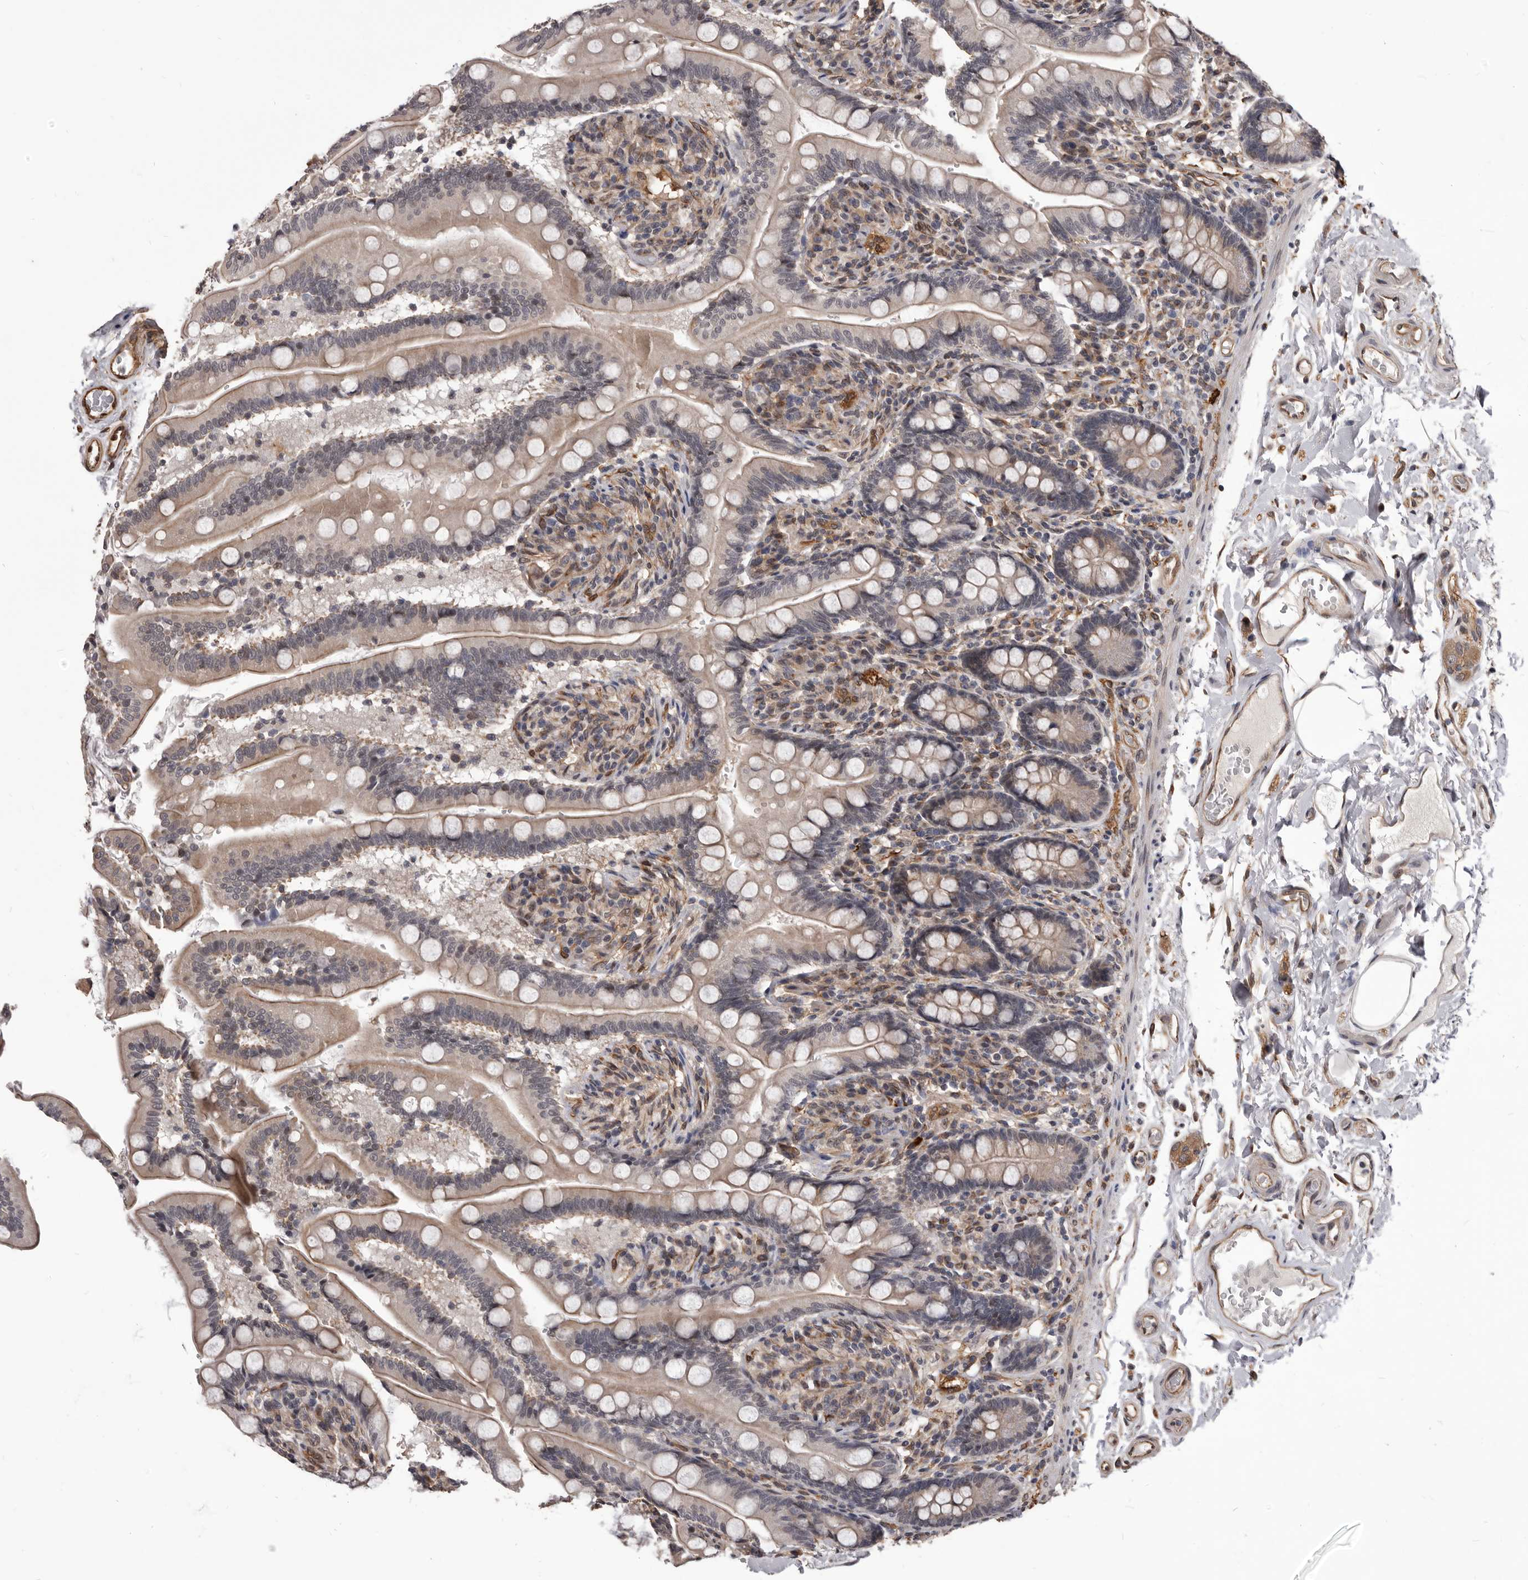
{"staining": {"intensity": "moderate", "quantity": ">75%", "location": "cytoplasmic/membranous,nuclear"}, "tissue": "small intestine", "cell_type": "Glandular cells", "image_type": "normal", "snomed": [{"axis": "morphology", "description": "Normal tissue, NOS"}, {"axis": "topography", "description": "Small intestine"}], "caption": "IHC (DAB (3,3'-diaminobenzidine)) staining of normal small intestine demonstrates moderate cytoplasmic/membranous,nuclear protein staining in about >75% of glandular cells.", "gene": "ADAMTS20", "patient": {"sex": "female", "age": 64}}